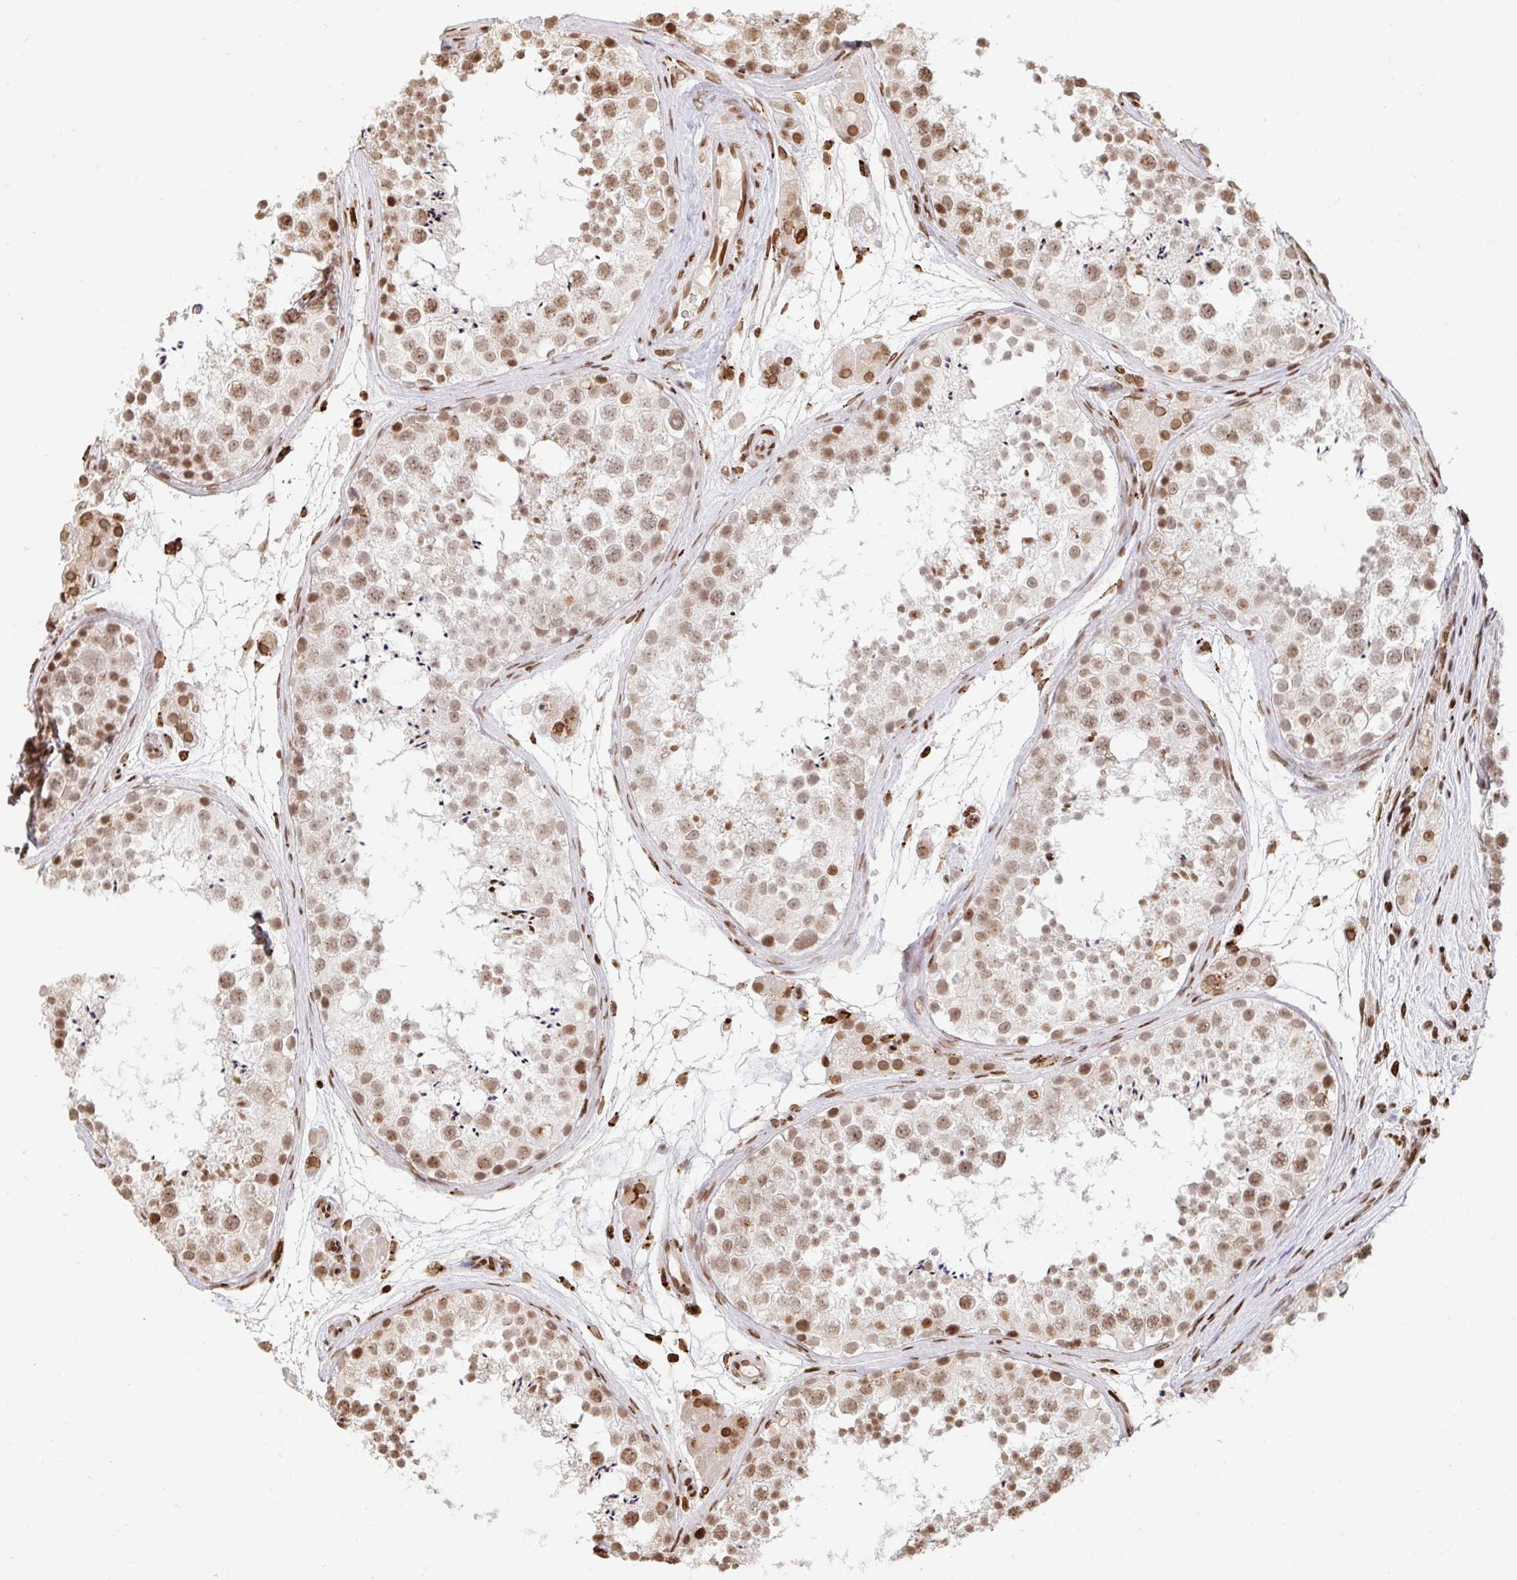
{"staining": {"intensity": "moderate", "quantity": ">75%", "location": "nuclear"}, "tissue": "testis", "cell_type": "Cells in seminiferous ducts", "image_type": "normal", "snomed": [{"axis": "morphology", "description": "Normal tissue, NOS"}, {"axis": "topography", "description": "Testis"}], "caption": "Brown immunohistochemical staining in unremarkable testis displays moderate nuclear positivity in approximately >75% of cells in seminiferous ducts.", "gene": "H2BC5", "patient": {"sex": "male", "age": 41}}